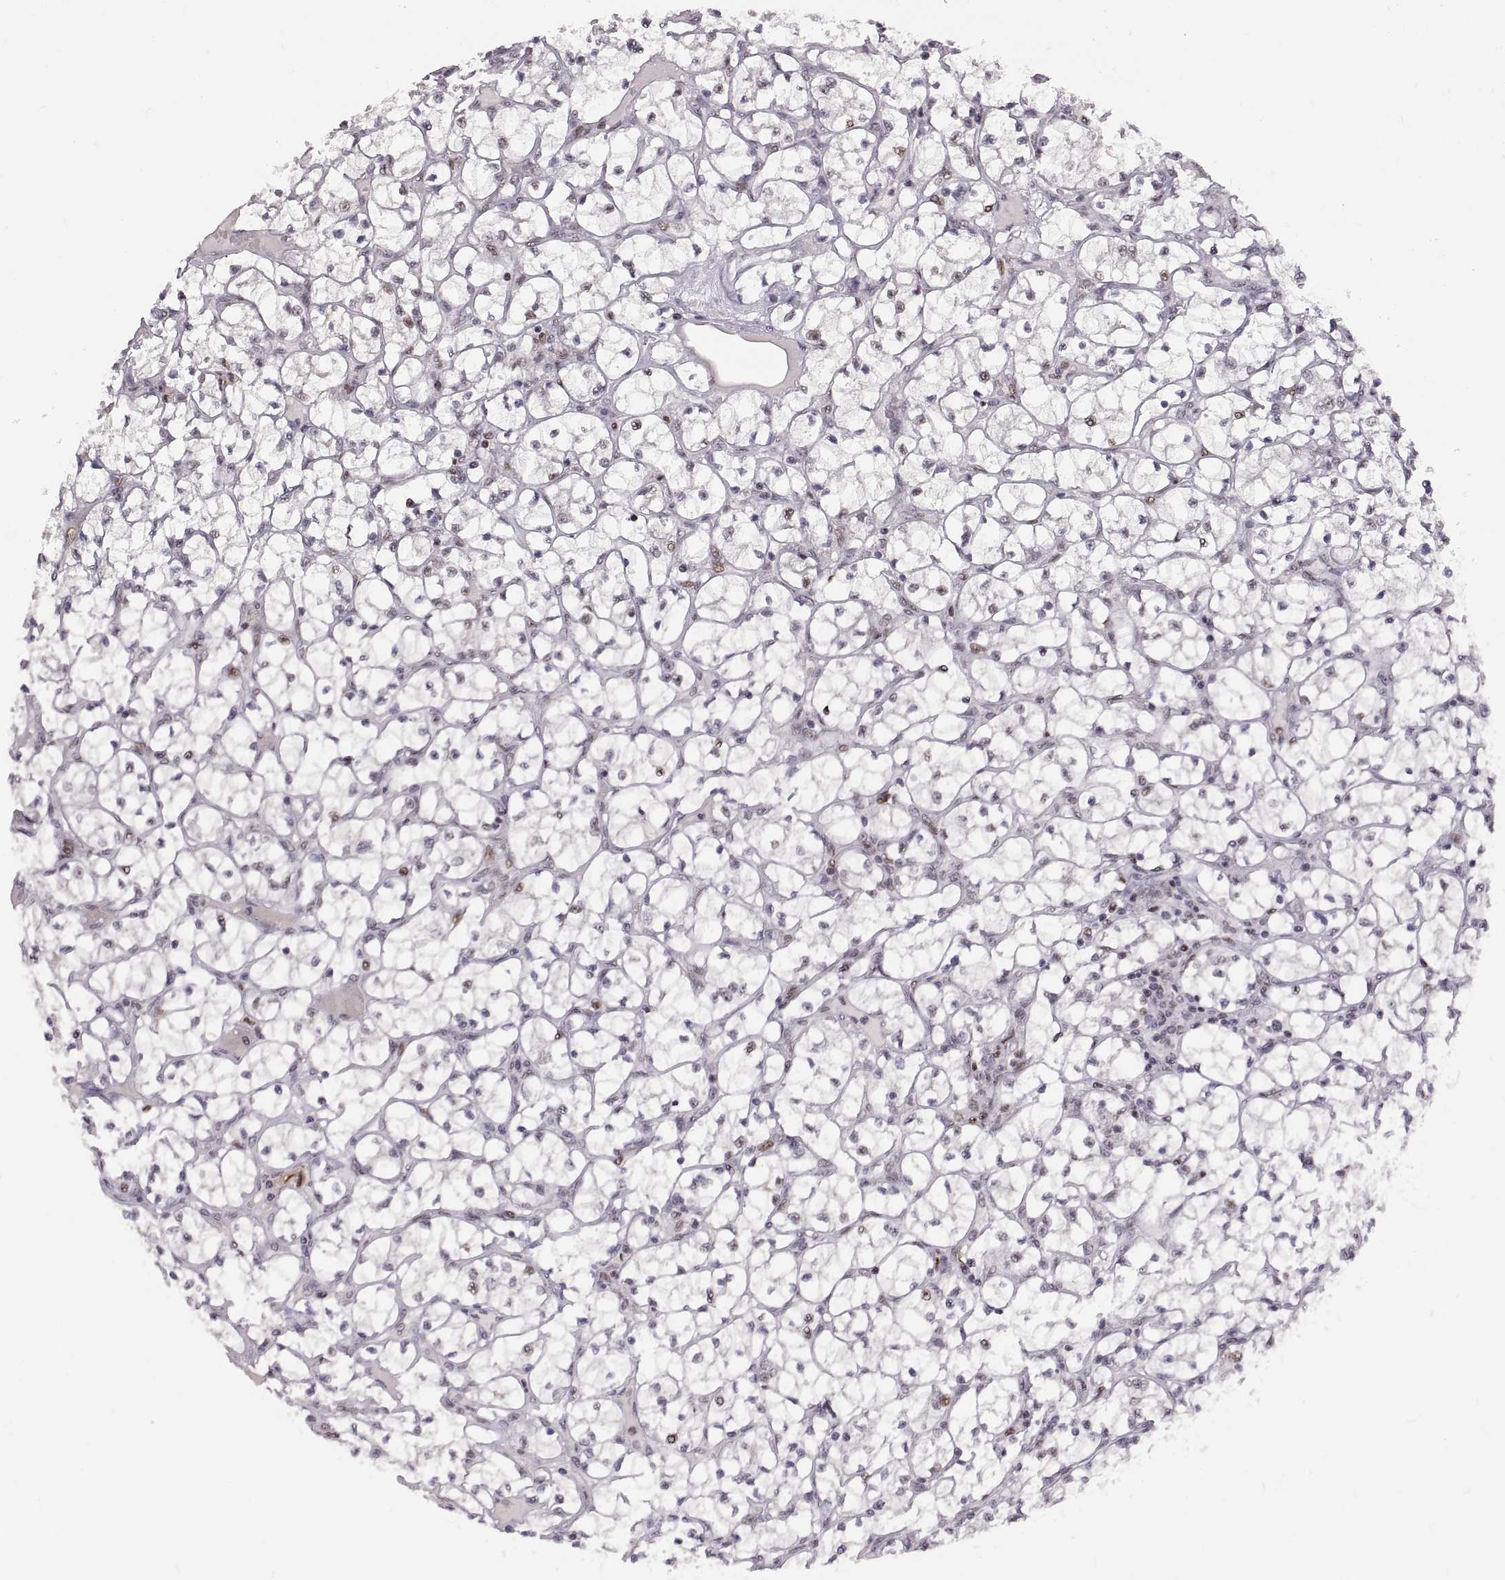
{"staining": {"intensity": "moderate", "quantity": "<25%", "location": "nuclear"}, "tissue": "renal cancer", "cell_type": "Tumor cells", "image_type": "cancer", "snomed": [{"axis": "morphology", "description": "Adenocarcinoma, NOS"}, {"axis": "topography", "description": "Kidney"}], "caption": "An IHC micrograph of neoplastic tissue is shown. Protein staining in brown highlights moderate nuclear positivity in adenocarcinoma (renal) within tumor cells. (IHC, brightfield microscopy, high magnification).", "gene": "SNAI1", "patient": {"sex": "female", "age": 64}}